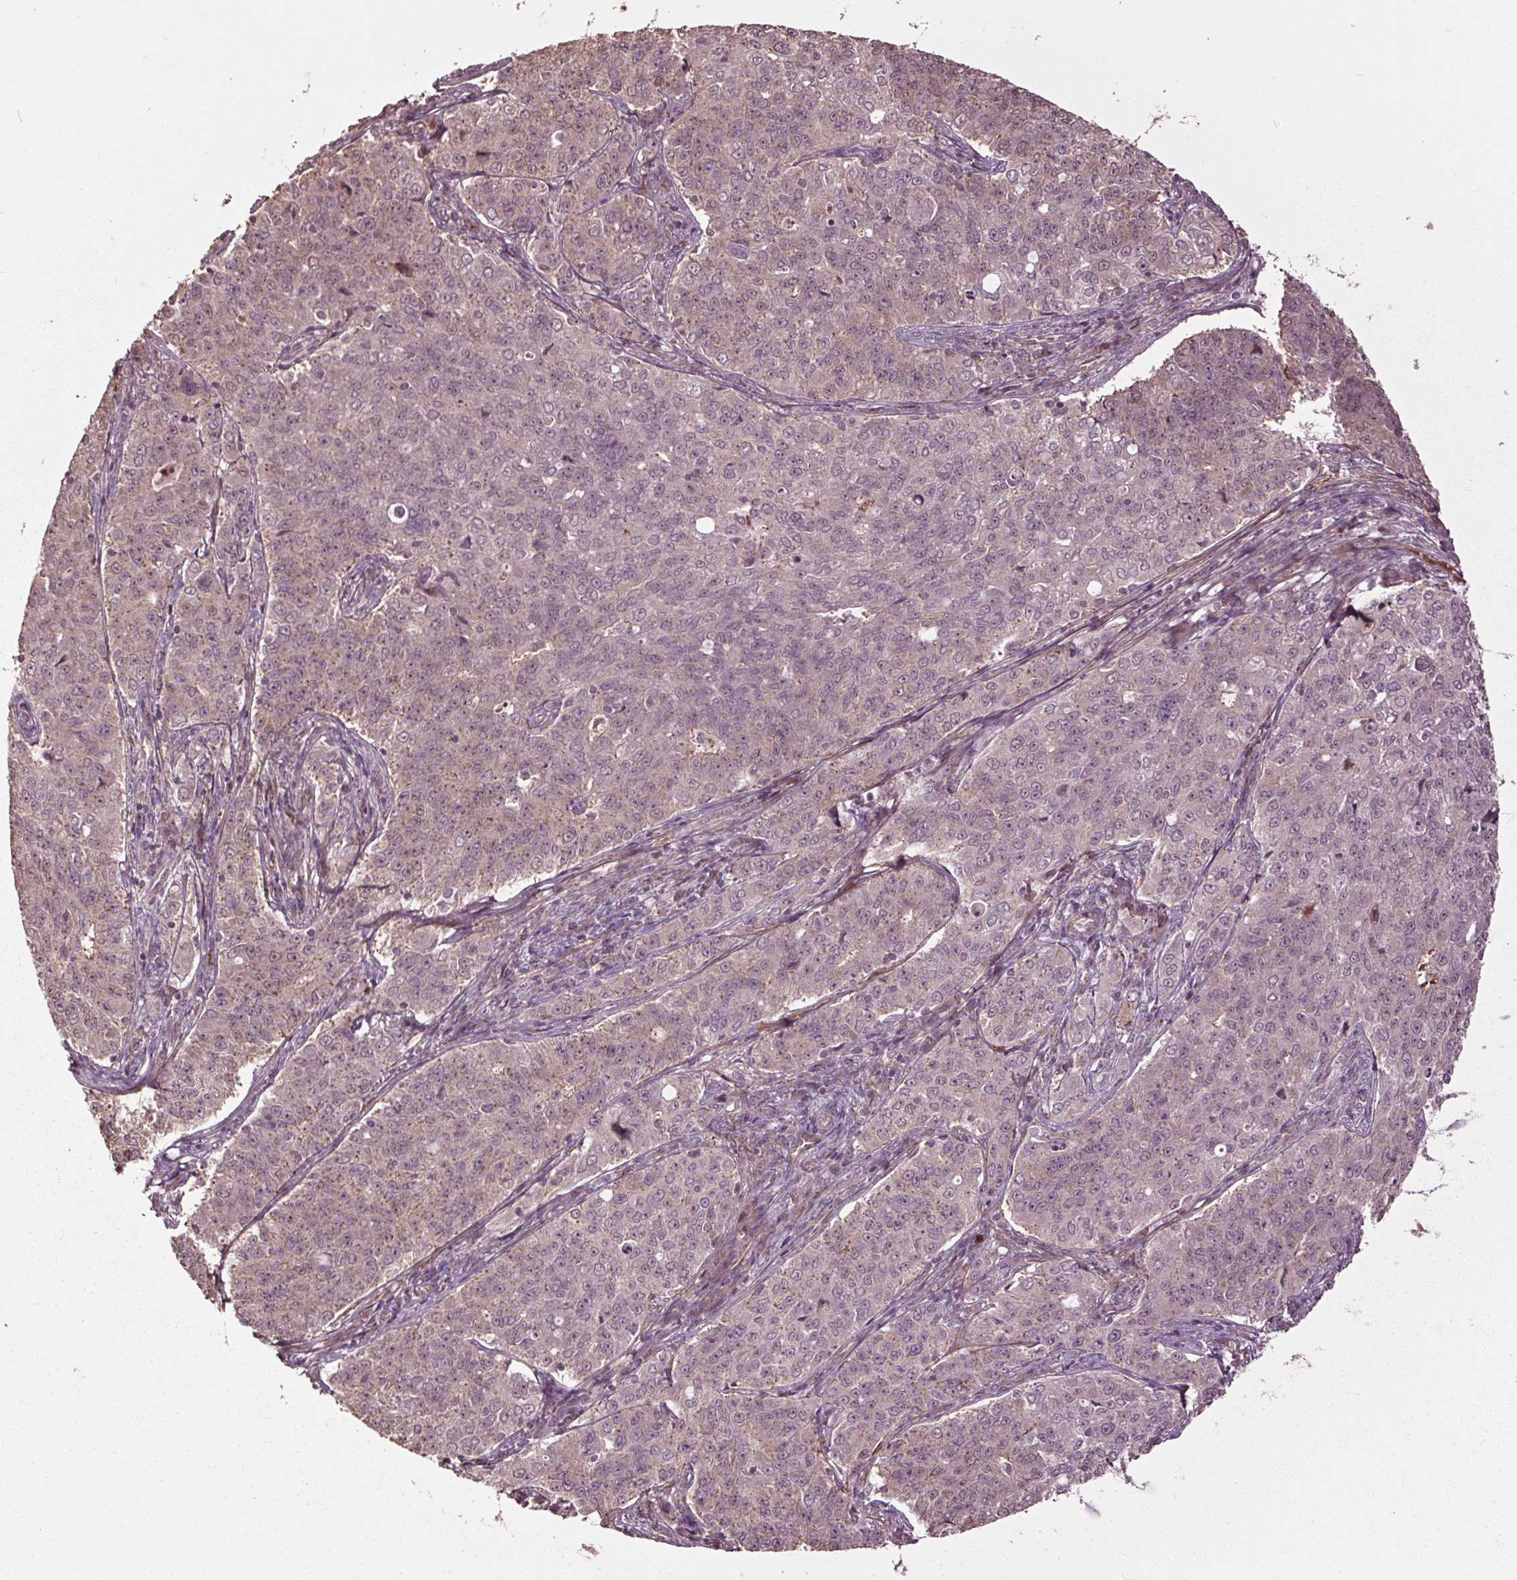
{"staining": {"intensity": "weak", "quantity": "<25%", "location": "nuclear"}, "tissue": "endometrial cancer", "cell_type": "Tumor cells", "image_type": "cancer", "snomed": [{"axis": "morphology", "description": "Adenocarcinoma, NOS"}, {"axis": "topography", "description": "Endometrium"}], "caption": "A high-resolution image shows immunohistochemistry staining of adenocarcinoma (endometrial), which demonstrates no significant staining in tumor cells.", "gene": "CEP95", "patient": {"sex": "female", "age": 43}}